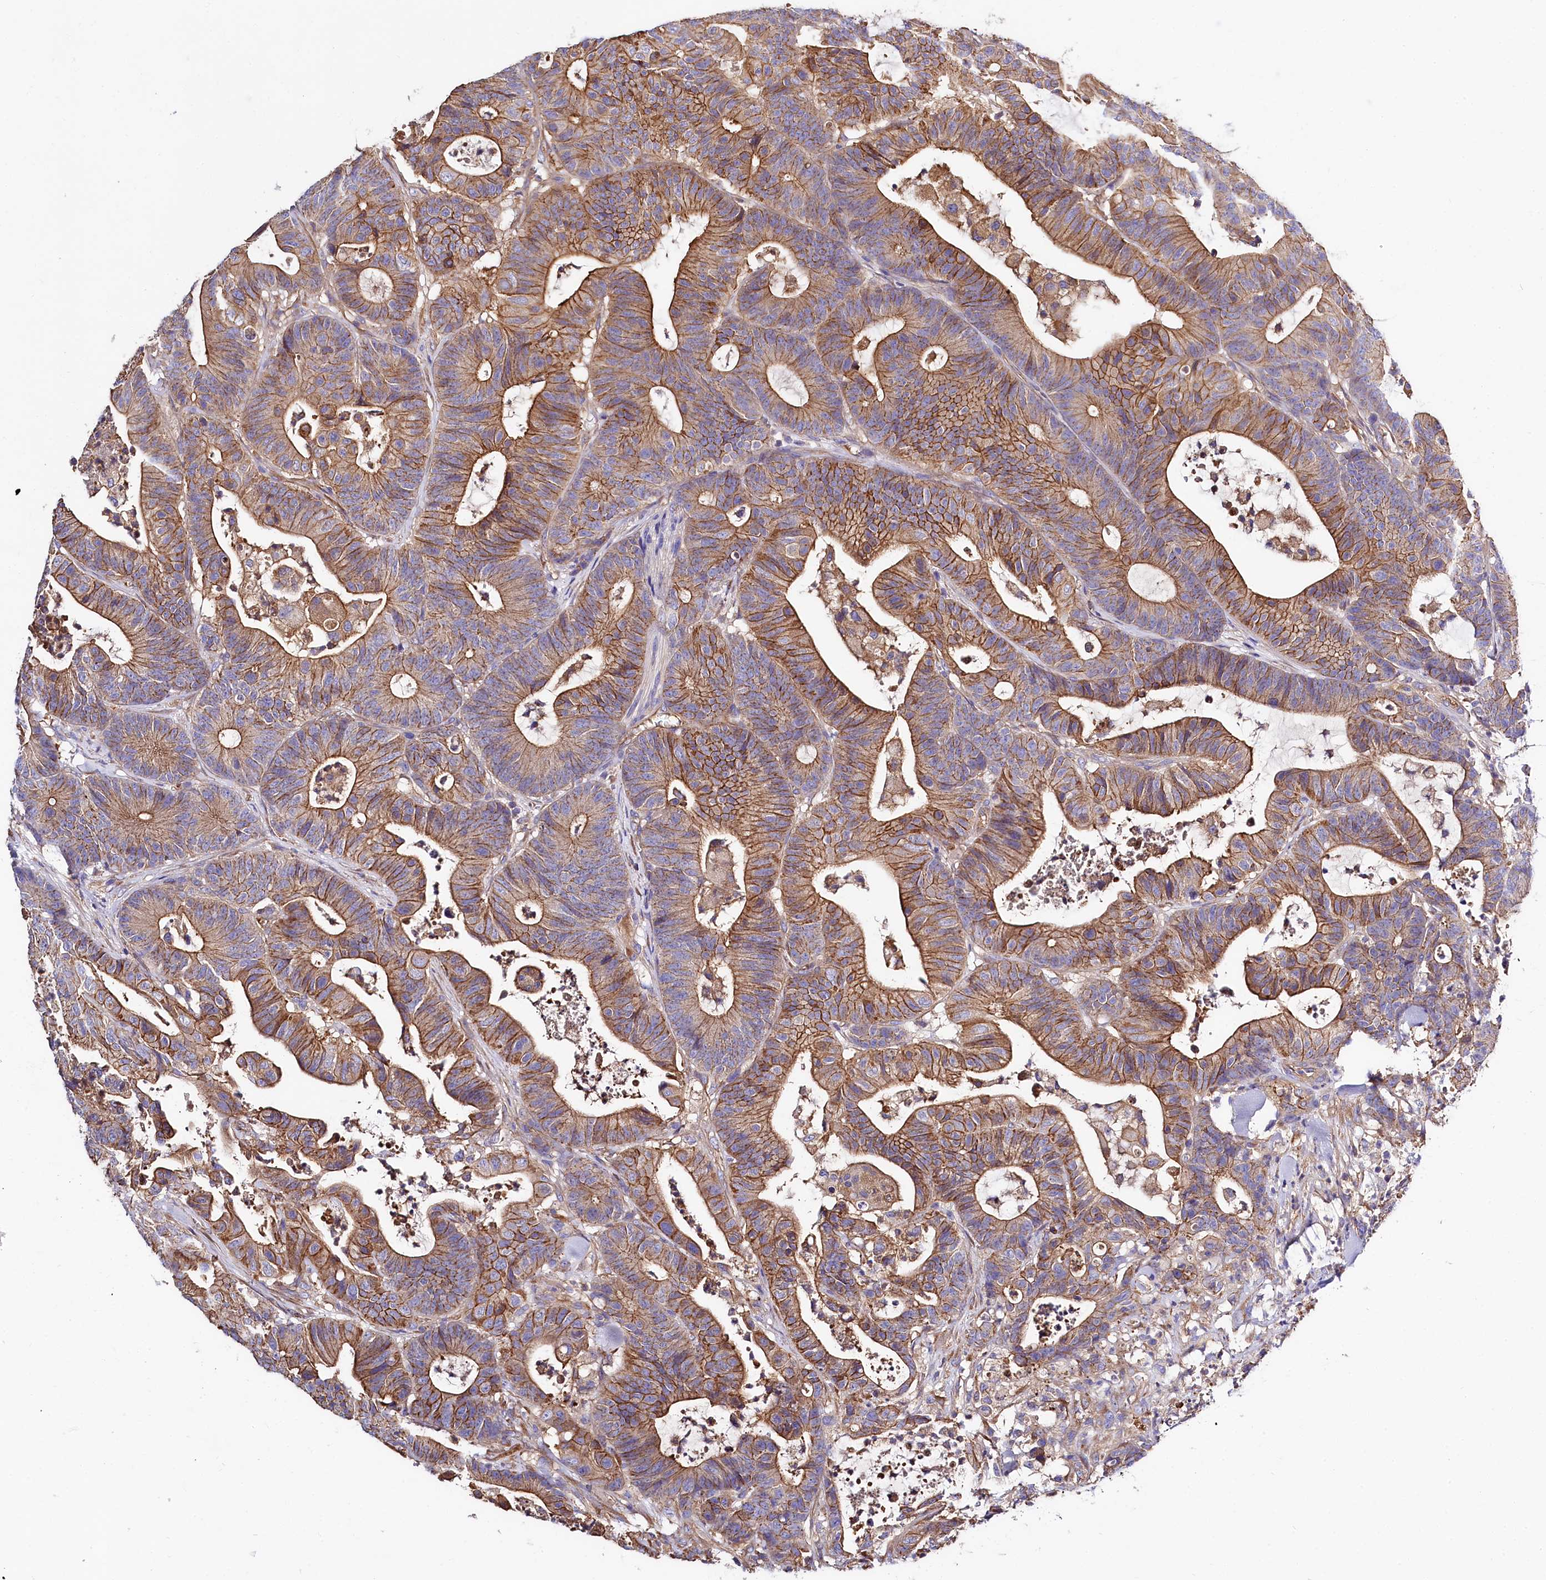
{"staining": {"intensity": "moderate", "quantity": ">75%", "location": "cytoplasmic/membranous"}, "tissue": "colorectal cancer", "cell_type": "Tumor cells", "image_type": "cancer", "snomed": [{"axis": "morphology", "description": "Adenocarcinoma, NOS"}, {"axis": "topography", "description": "Colon"}], "caption": "Immunohistochemistry (IHC) staining of colorectal cancer (adenocarcinoma), which demonstrates medium levels of moderate cytoplasmic/membranous expression in about >75% of tumor cells indicating moderate cytoplasmic/membranous protein staining. The staining was performed using DAB (3,3'-diaminobenzidine) (brown) for protein detection and nuclei were counterstained in hematoxylin (blue).", "gene": "FCHSD2", "patient": {"sex": "female", "age": 84}}